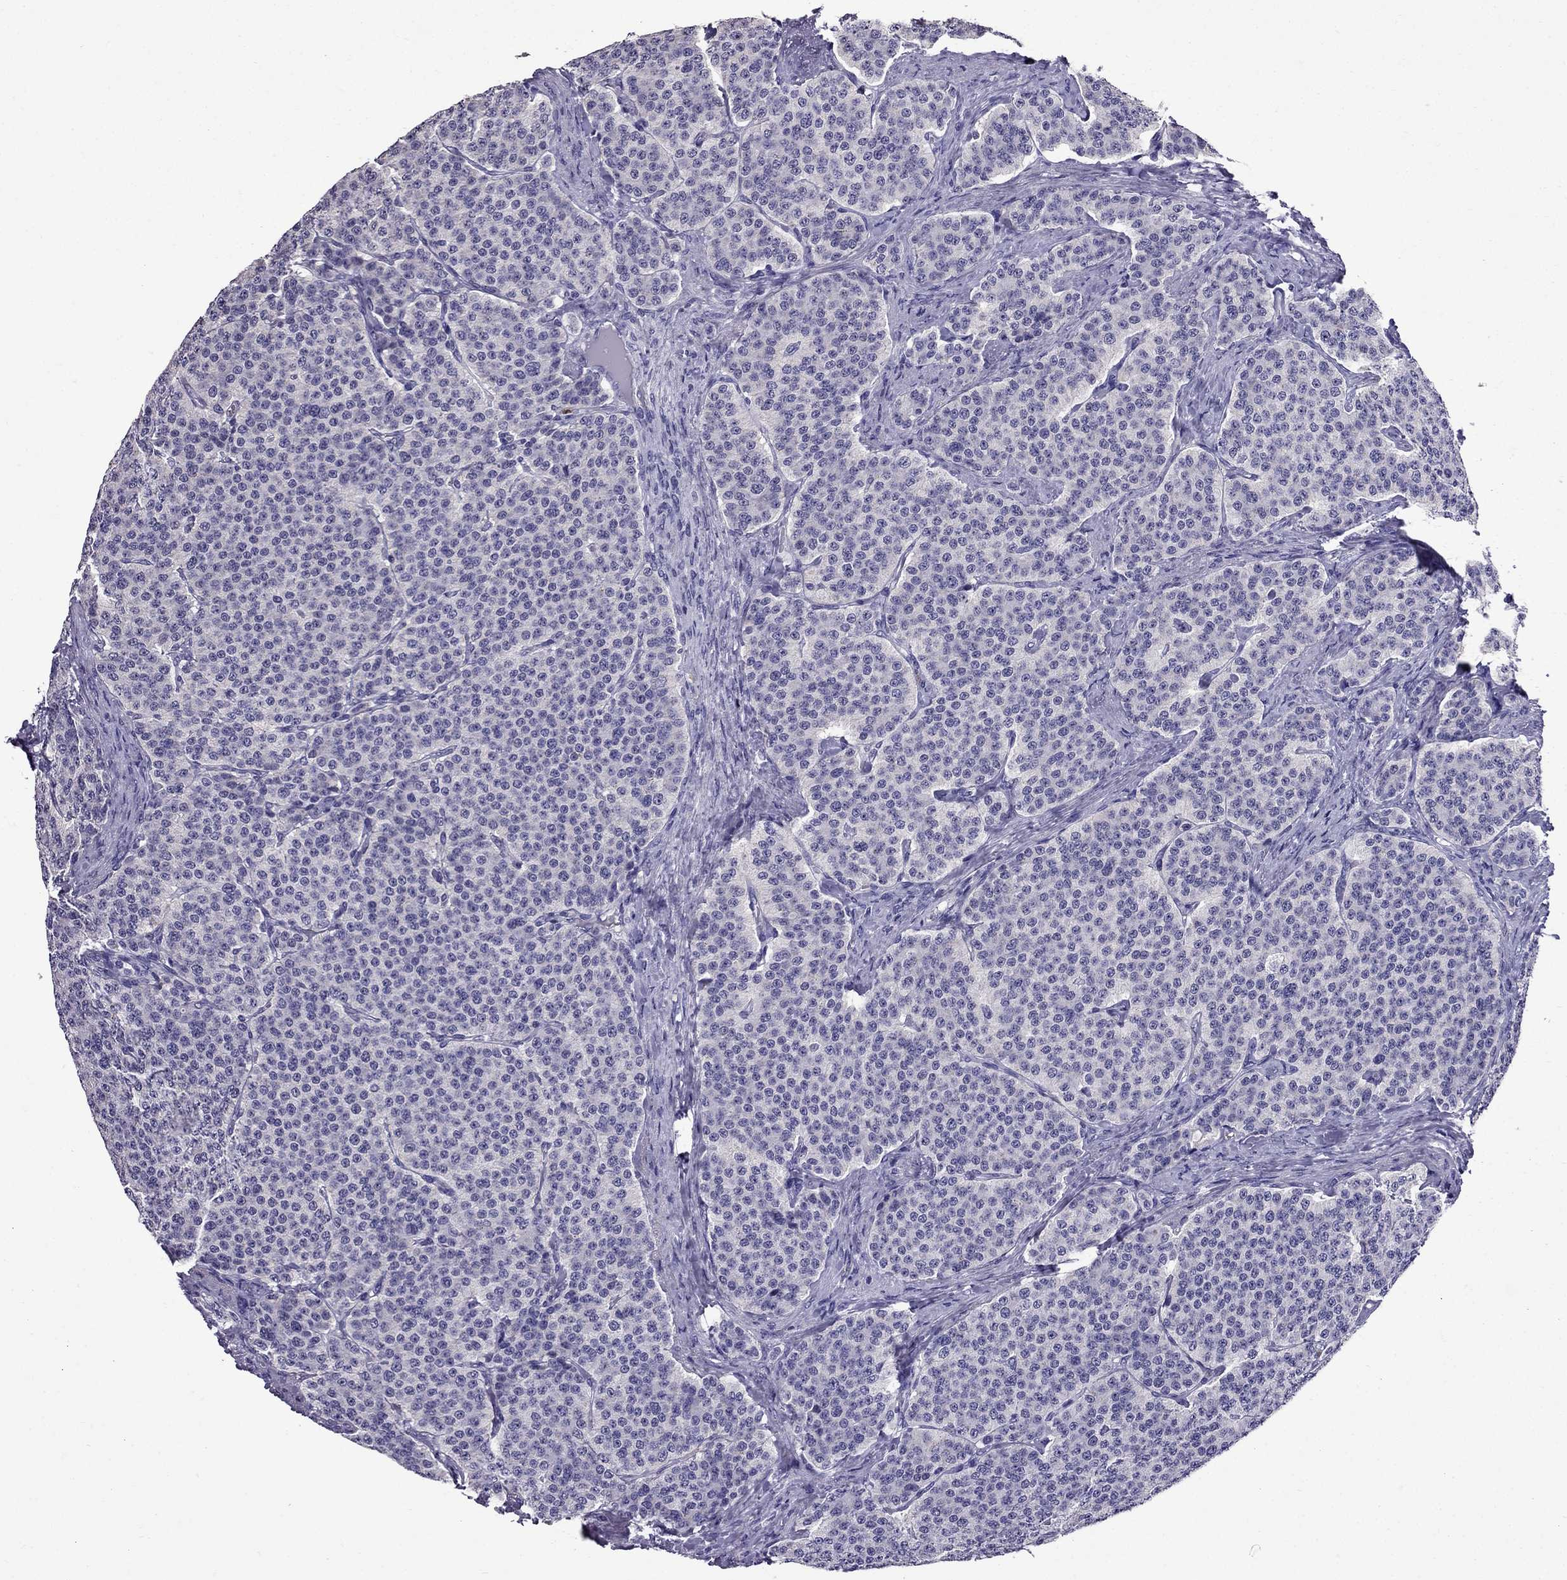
{"staining": {"intensity": "negative", "quantity": "none", "location": "none"}, "tissue": "carcinoid", "cell_type": "Tumor cells", "image_type": "cancer", "snomed": [{"axis": "morphology", "description": "Carcinoid, malignant, NOS"}, {"axis": "topography", "description": "Small intestine"}], "caption": "DAB immunohistochemical staining of human carcinoid demonstrates no significant expression in tumor cells.", "gene": "OLFM4", "patient": {"sex": "female", "age": 58}}